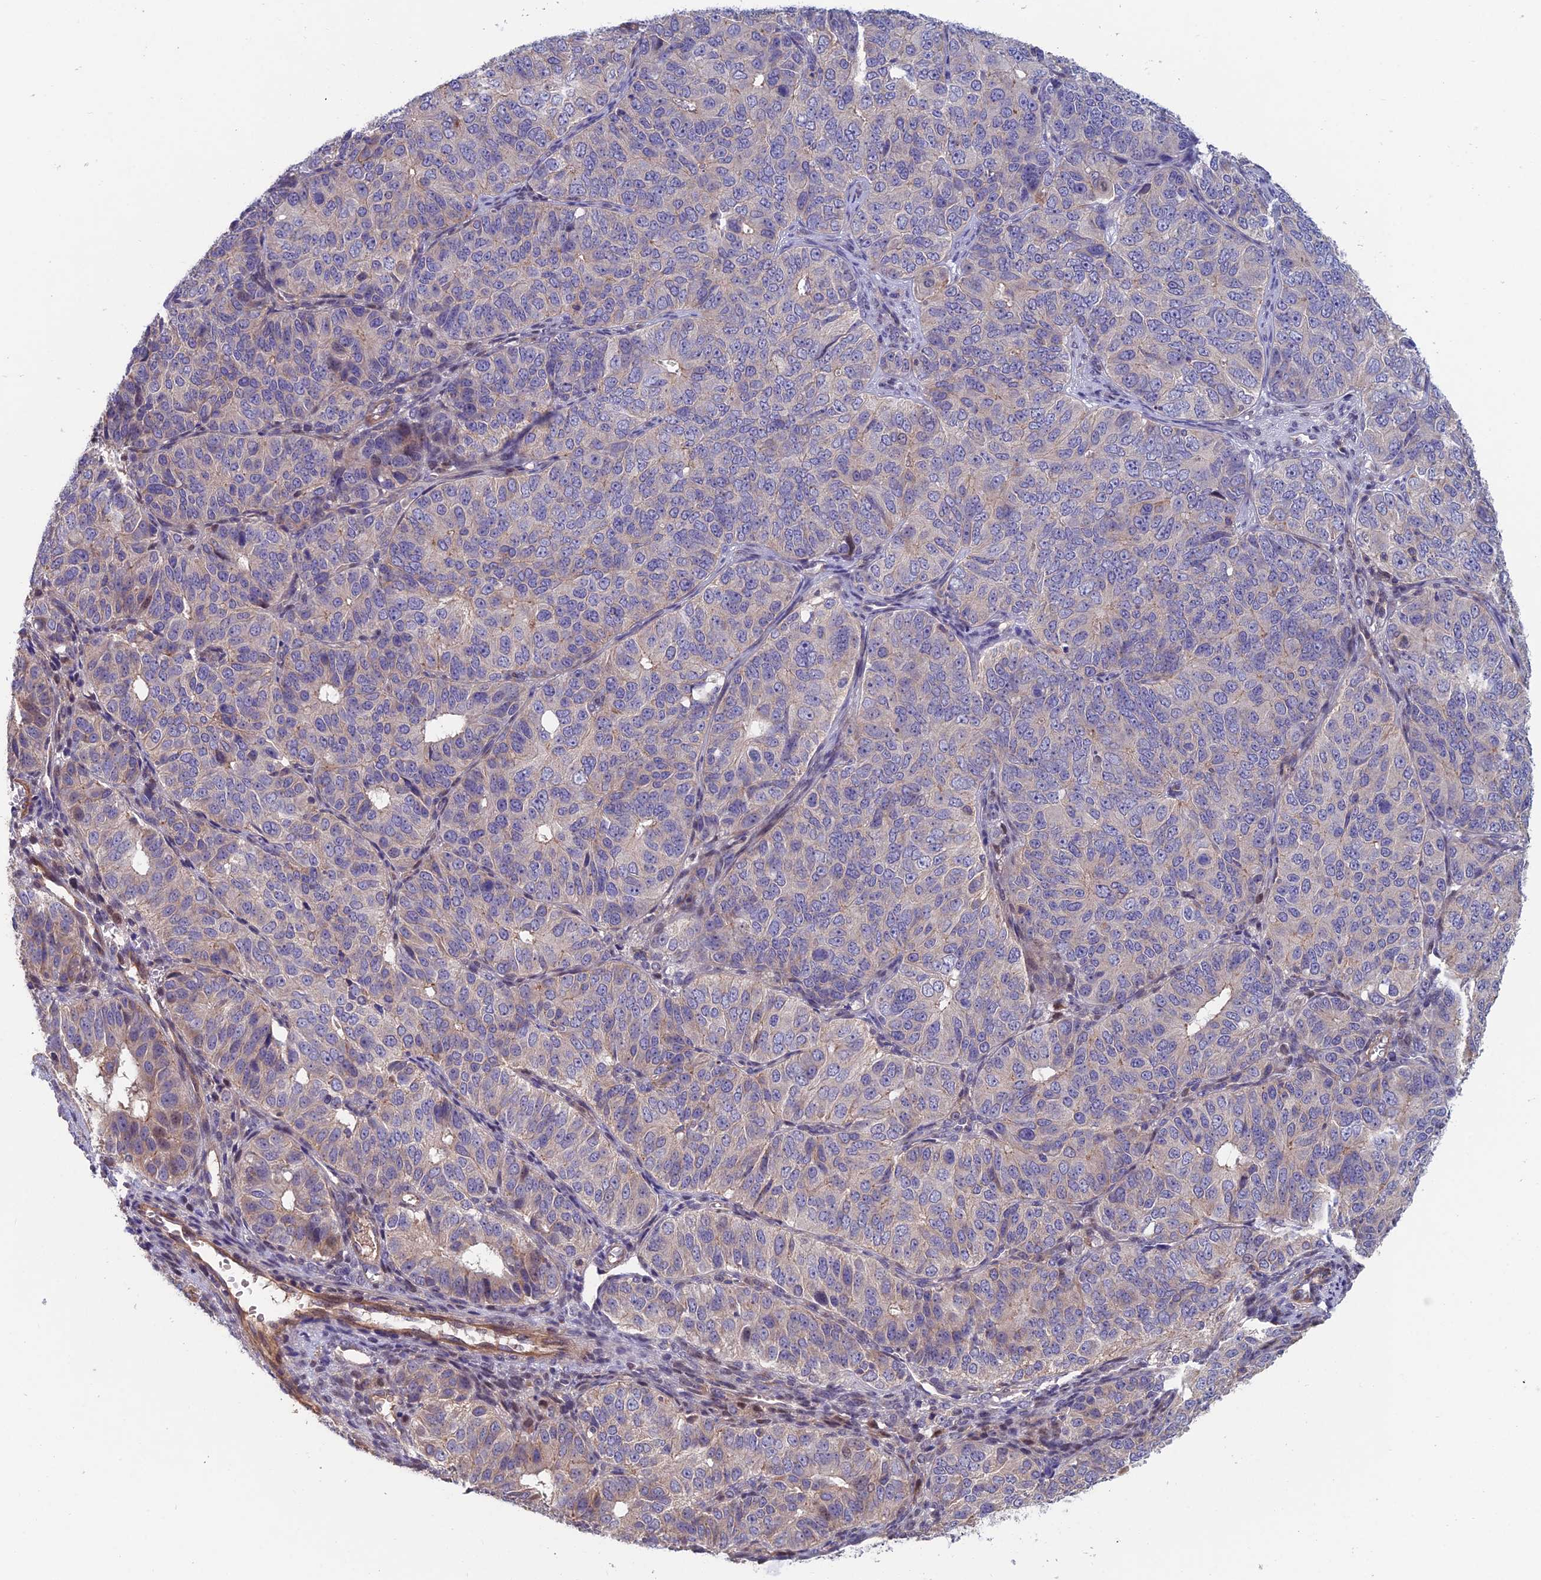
{"staining": {"intensity": "weak", "quantity": "<25%", "location": "cytoplasmic/membranous"}, "tissue": "ovarian cancer", "cell_type": "Tumor cells", "image_type": "cancer", "snomed": [{"axis": "morphology", "description": "Carcinoma, endometroid"}, {"axis": "topography", "description": "Ovary"}], "caption": "The micrograph displays no staining of tumor cells in endometroid carcinoma (ovarian).", "gene": "USP37", "patient": {"sex": "female", "age": 51}}